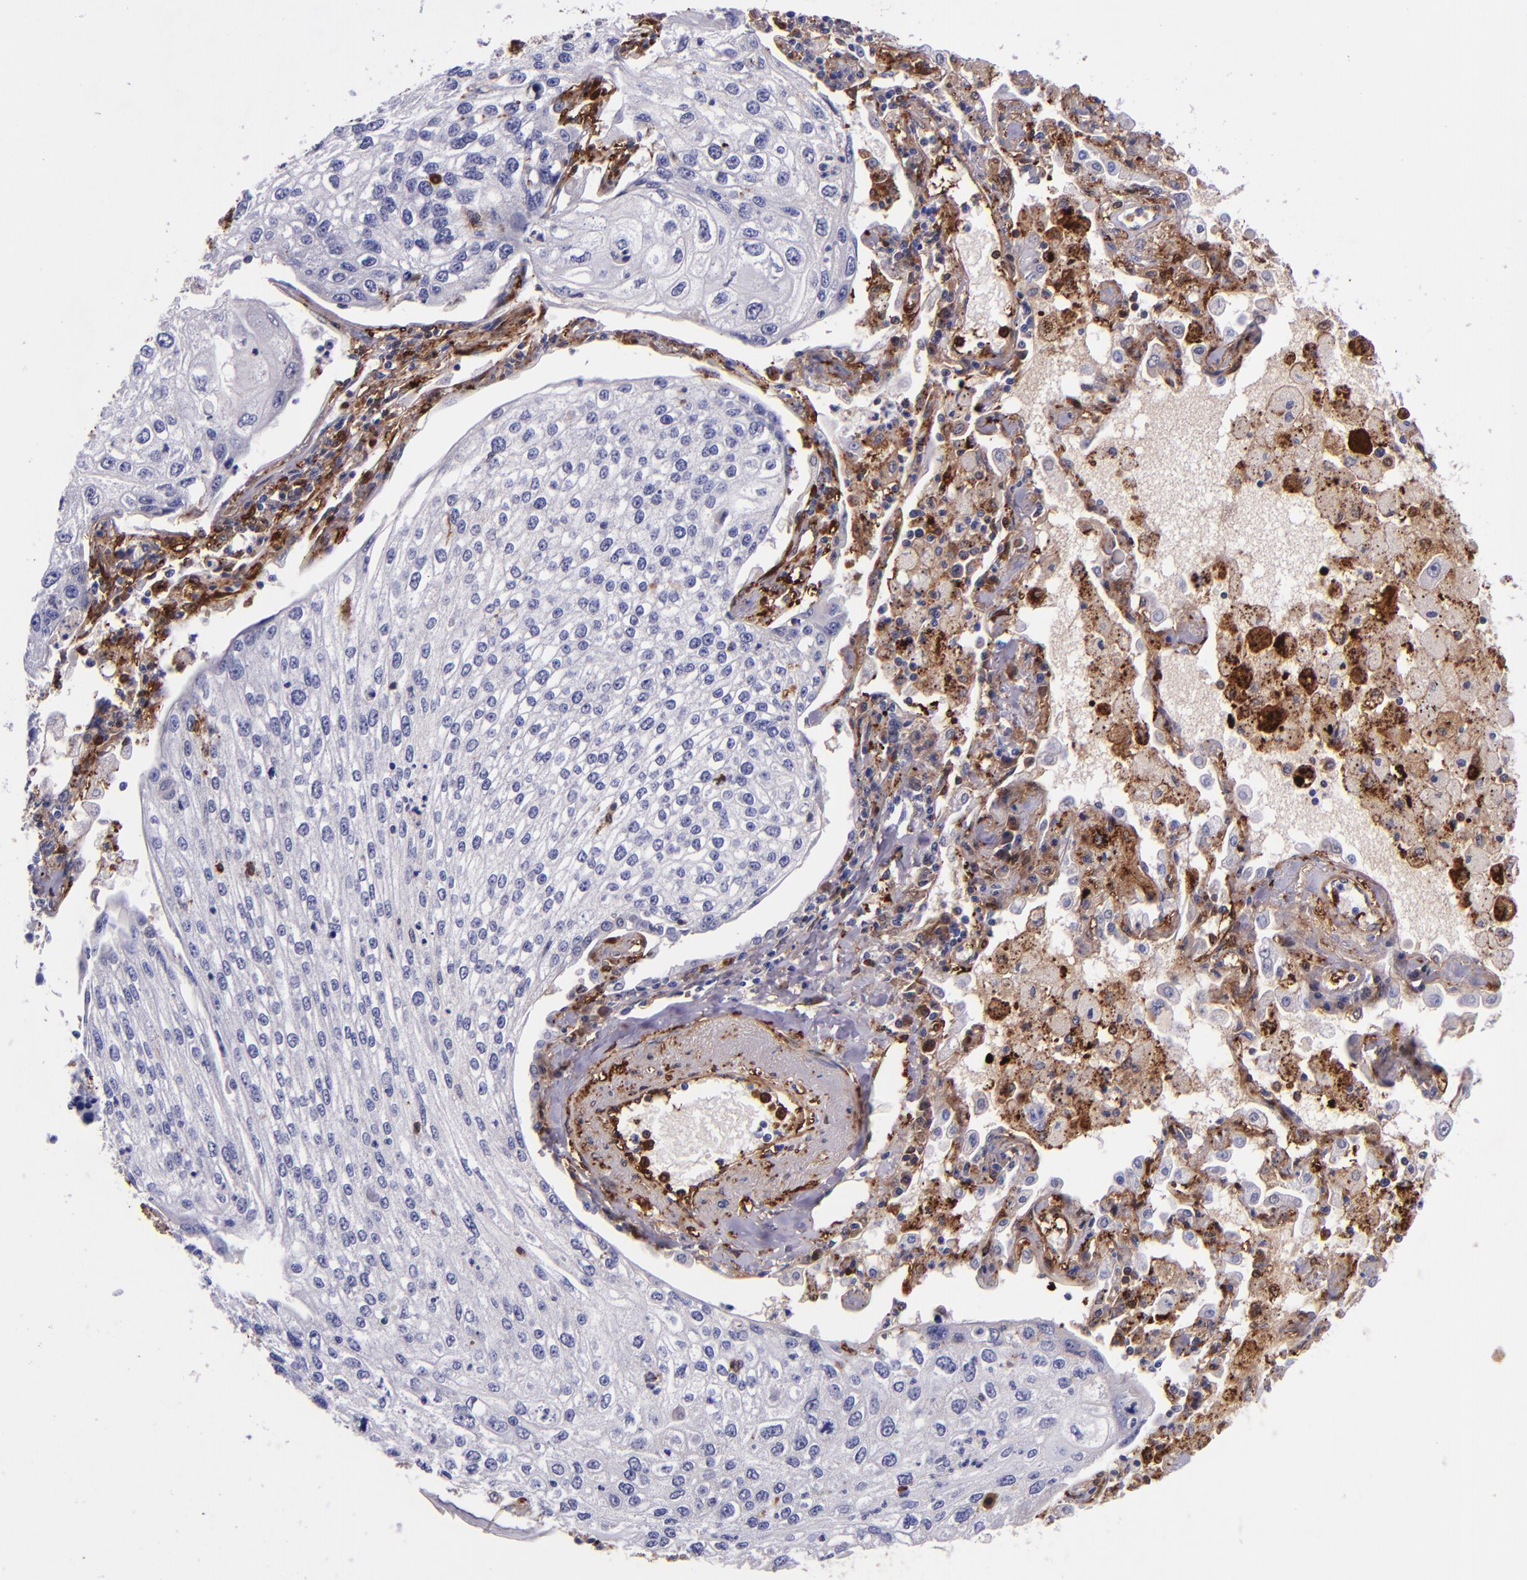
{"staining": {"intensity": "negative", "quantity": "none", "location": "none"}, "tissue": "lung cancer", "cell_type": "Tumor cells", "image_type": "cancer", "snomed": [{"axis": "morphology", "description": "Squamous cell carcinoma, NOS"}, {"axis": "topography", "description": "Lung"}], "caption": "Protein analysis of squamous cell carcinoma (lung) exhibits no significant positivity in tumor cells.", "gene": "LGALS1", "patient": {"sex": "male", "age": 75}}